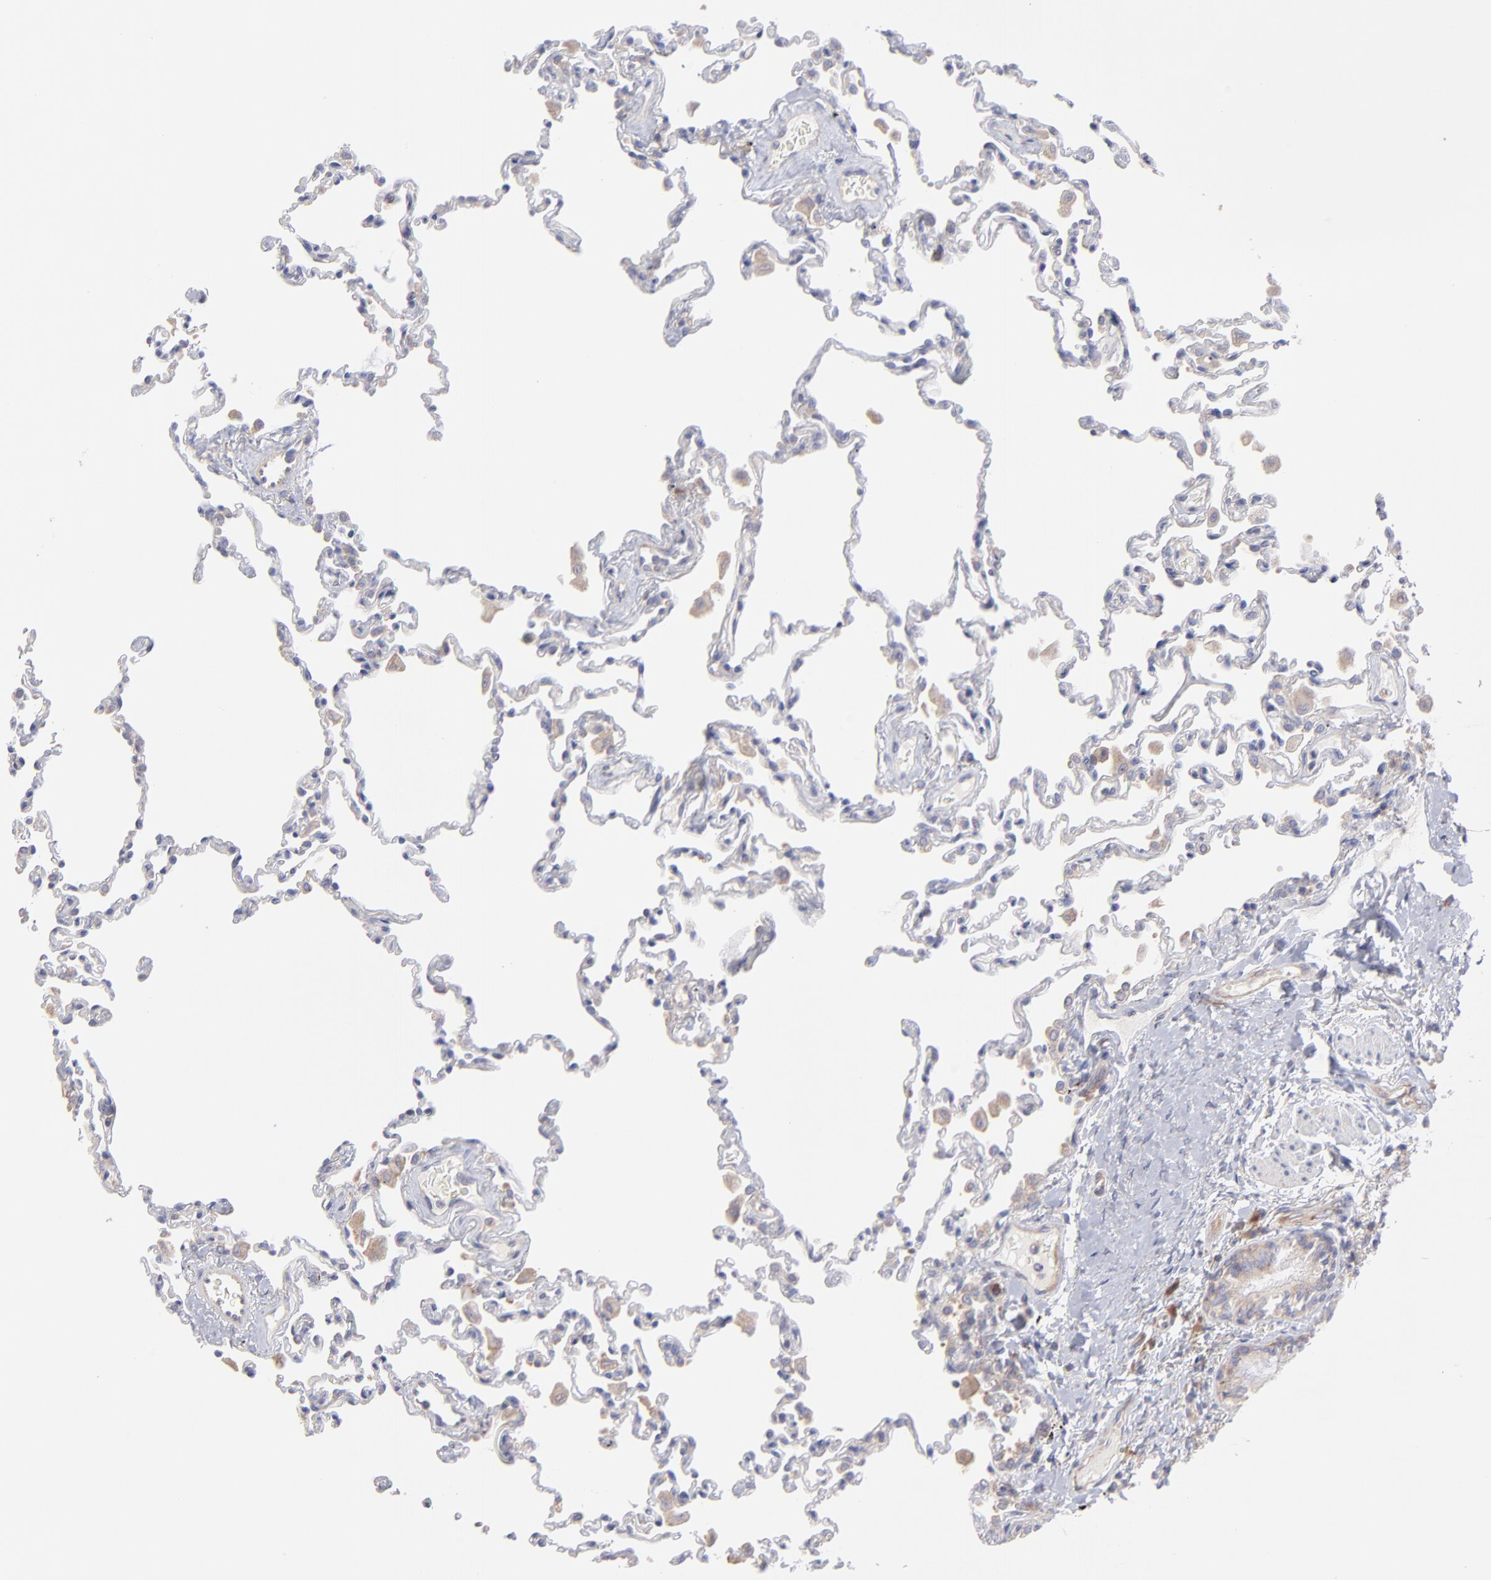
{"staining": {"intensity": "negative", "quantity": "none", "location": "none"}, "tissue": "lung", "cell_type": "Alveolar cells", "image_type": "normal", "snomed": [{"axis": "morphology", "description": "Normal tissue, NOS"}, {"axis": "topography", "description": "Lung"}], "caption": "Immunohistochemistry (IHC) image of benign lung: lung stained with DAB (3,3'-diaminobenzidine) displays no significant protein staining in alveolar cells. The staining is performed using DAB brown chromogen with nuclei counter-stained in using hematoxylin.", "gene": "RPLP0", "patient": {"sex": "male", "age": 59}}